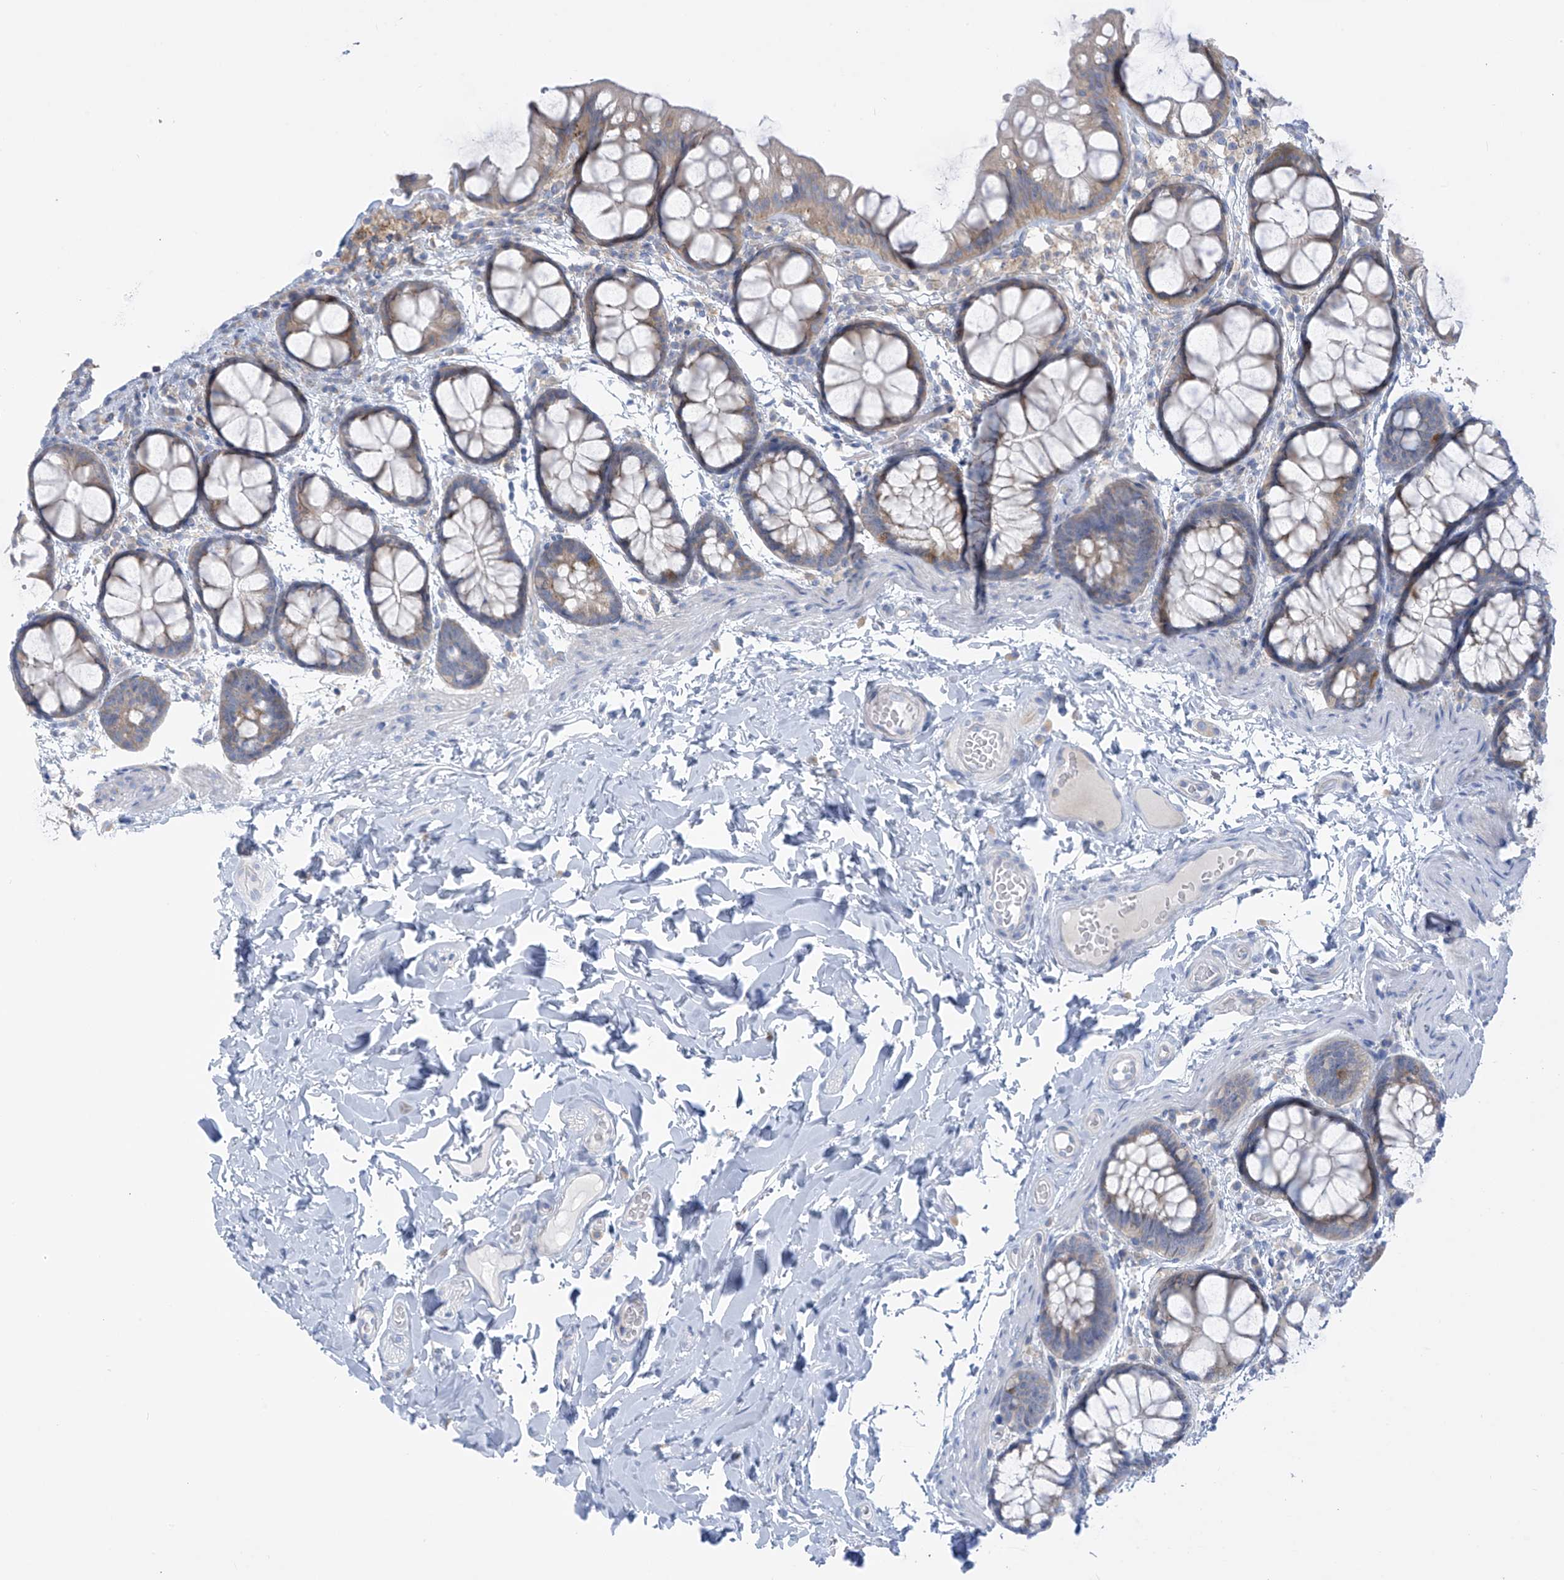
{"staining": {"intensity": "negative", "quantity": "none", "location": "none"}, "tissue": "colon", "cell_type": "Endothelial cells", "image_type": "normal", "snomed": [{"axis": "morphology", "description": "Normal tissue, NOS"}, {"axis": "topography", "description": "Colon"}], "caption": "A histopathology image of colon stained for a protein reveals no brown staining in endothelial cells.", "gene": "SLC6A12", "patient": {"sex": "male", "age": 47}}